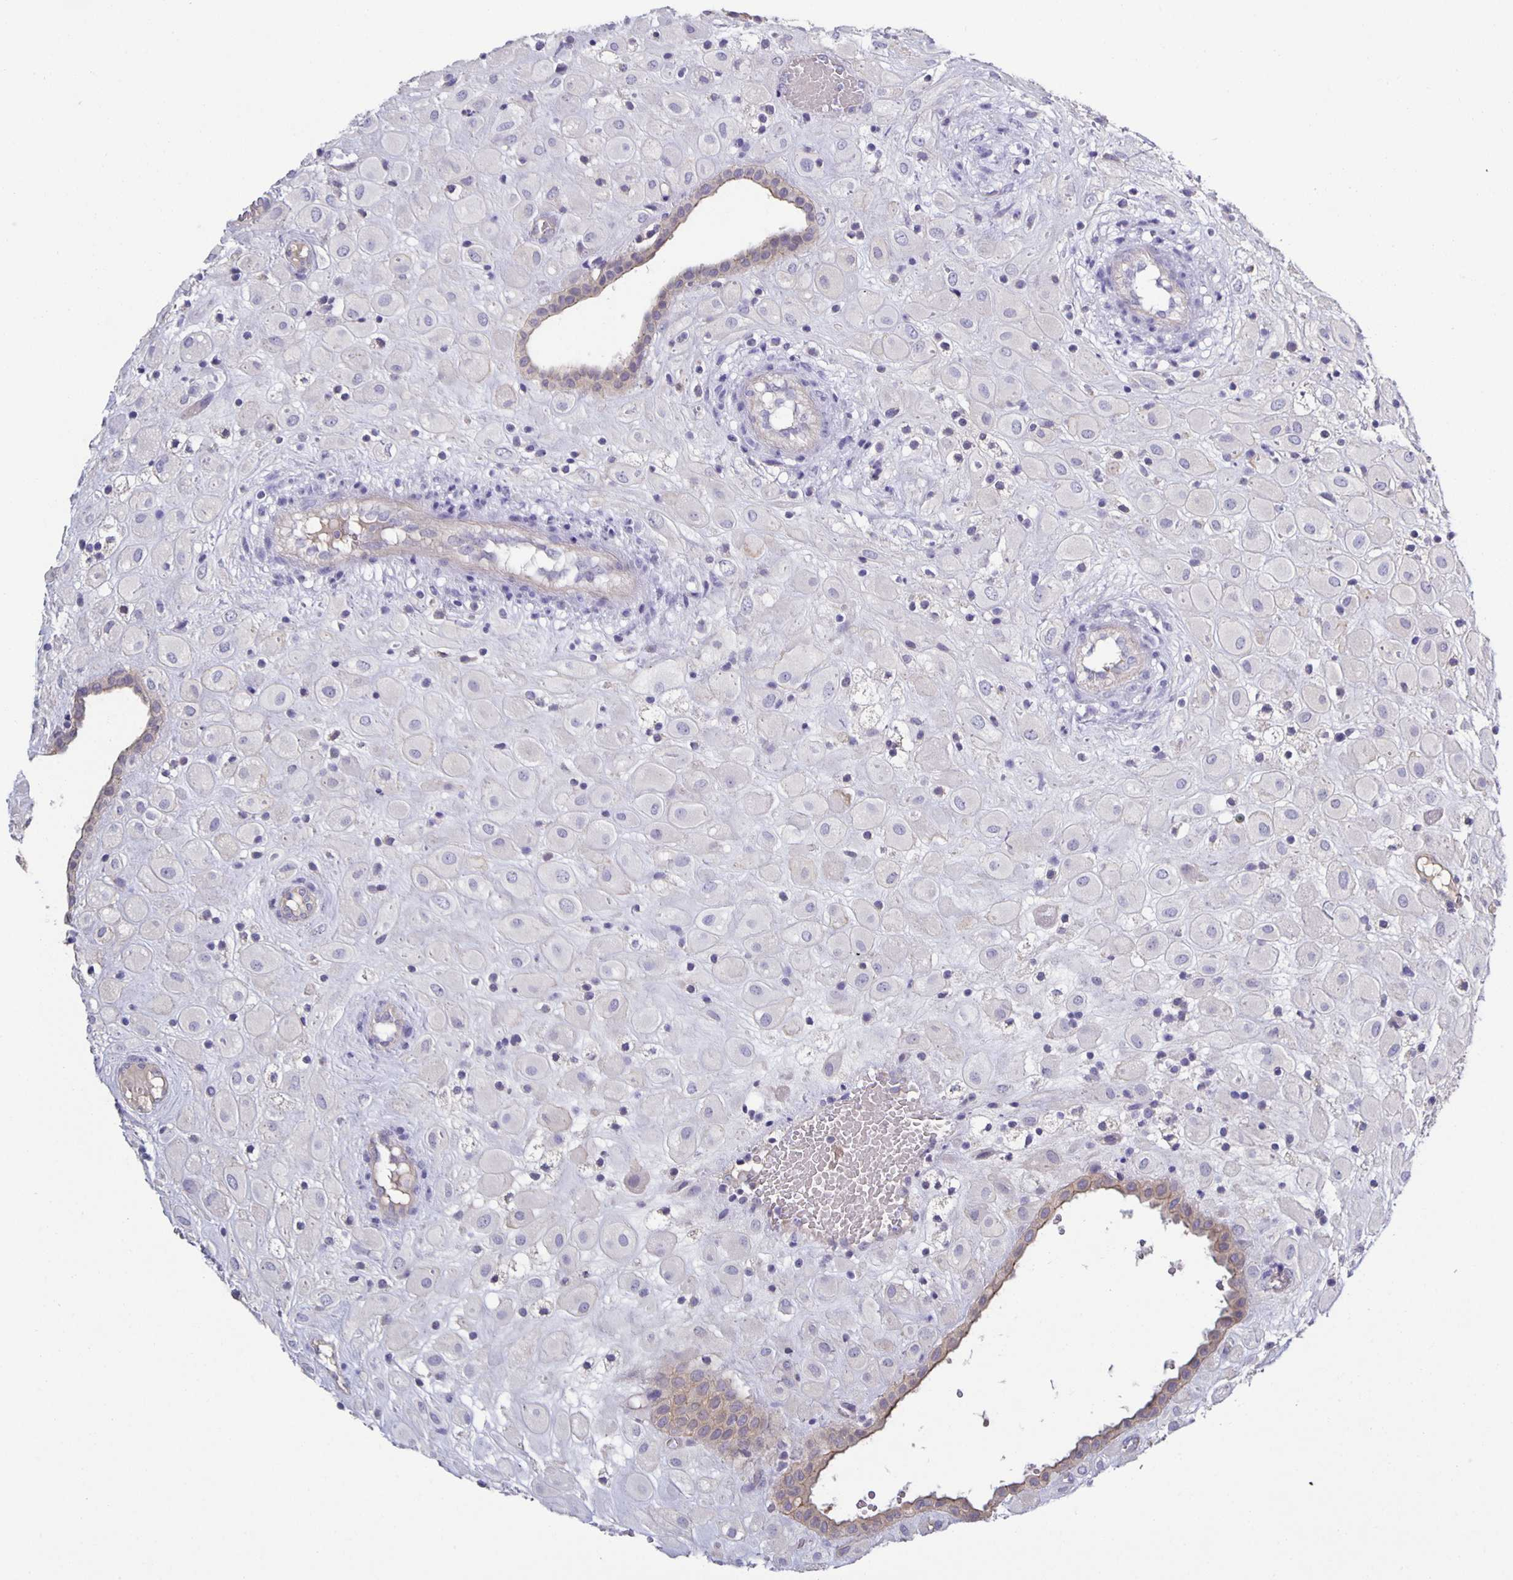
{"staining": {"intensity": "negative", "quantity": "none", "location": "none"}, "tissue": "placenta", "cell_type": "Decidual cells", "image_type": "normal", "snomed": [{"axis": "morphology", "description": "Normal tissue, NOS"}, {"axis": "topography", "description": "Placenta"}], "caption": "Immunohistochemistry (IHC) of unremarkable placenta demonstrates no staining in decidual cells. Nuclei are stained in blue.", "gene": "PTPN3", "patient": {"sex": "female", "age": 24}}